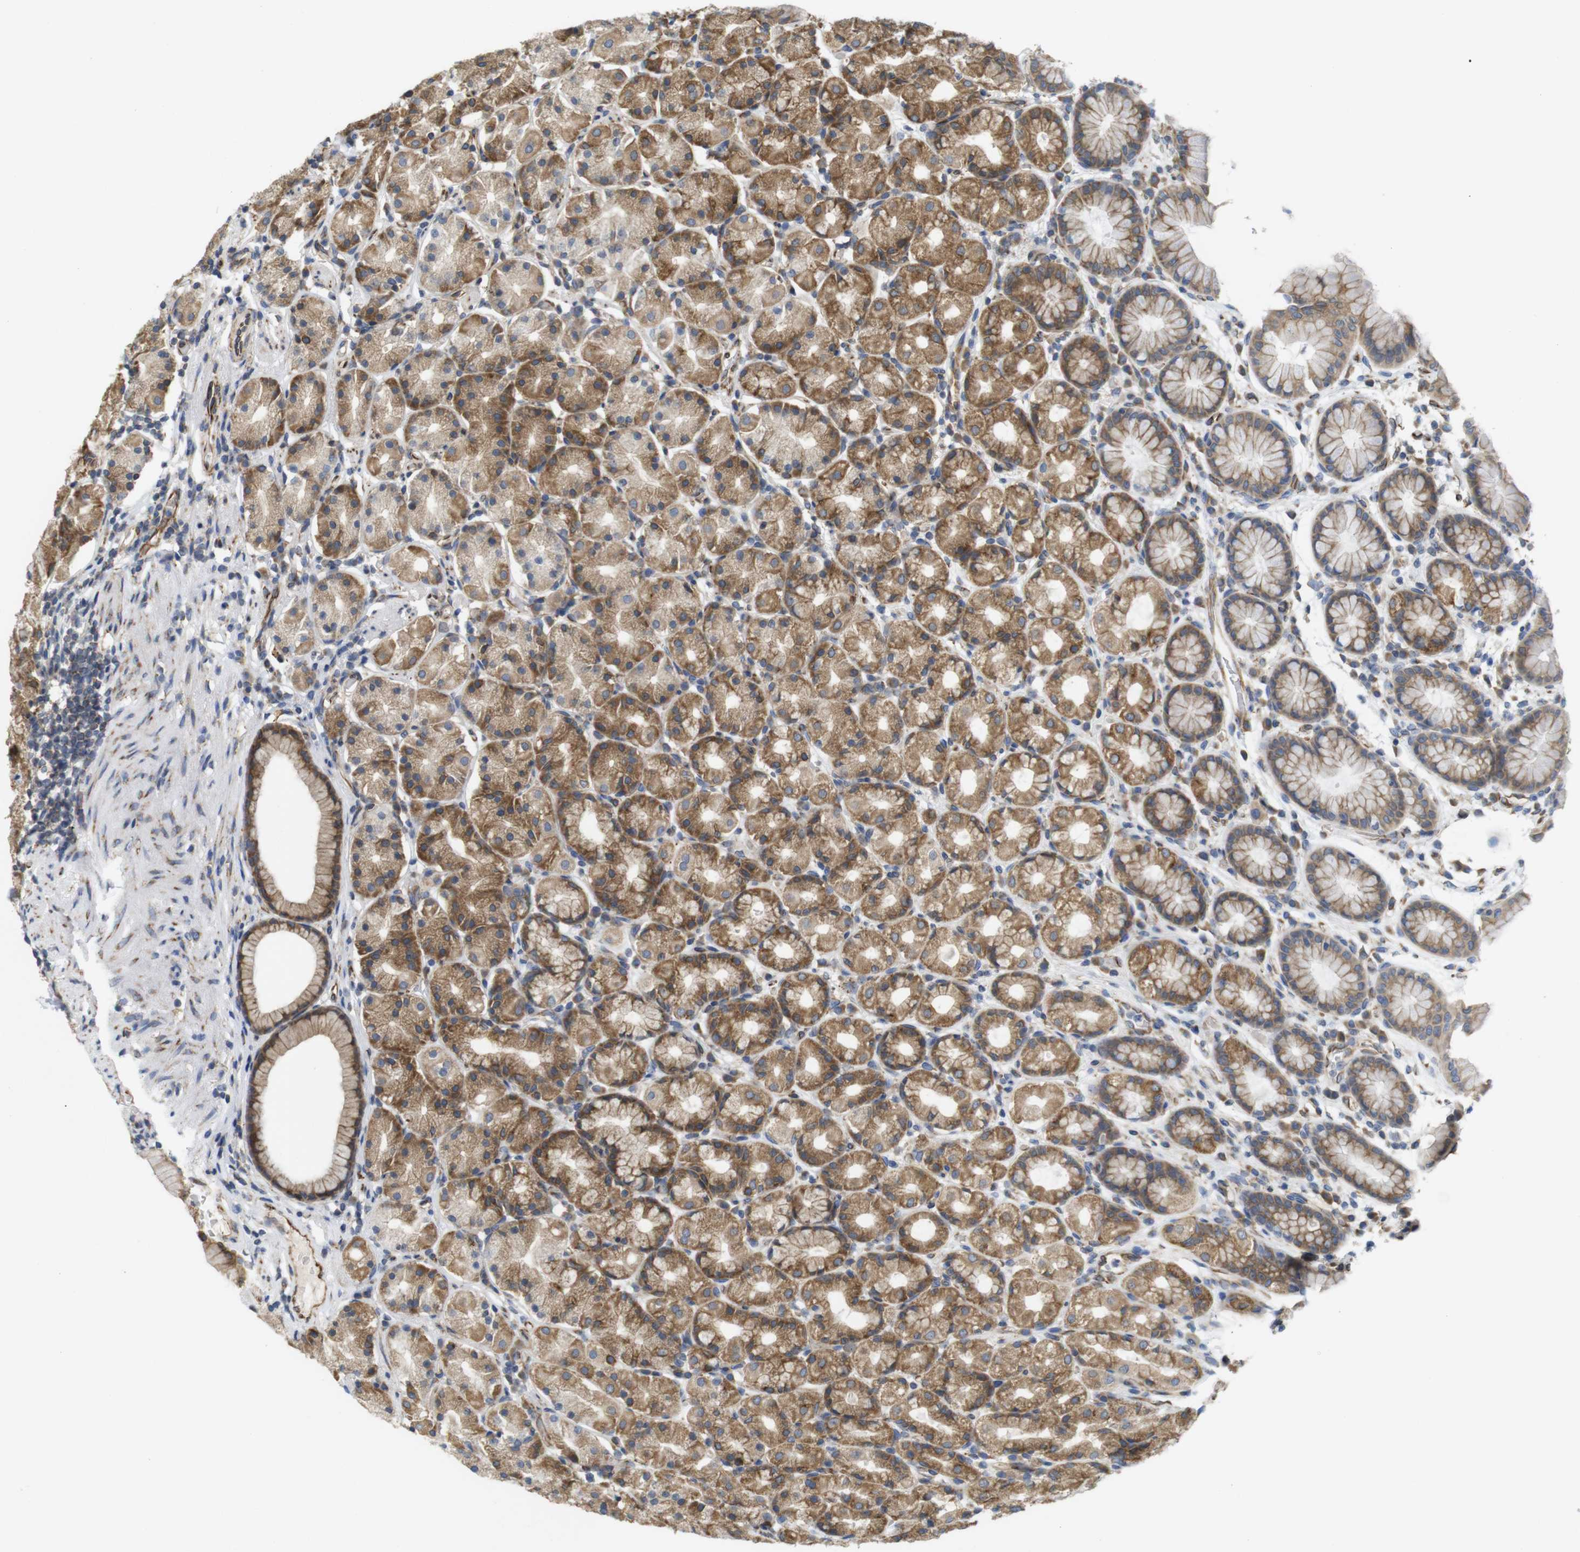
{"staining": {"intensity": "moderate", "quantity": ">75%", "location": "cytoplasmic/membranous"}, "tissue": "stomach", "cell_type": "Glandular cells", "image_type": "normal", "snomed": [{"axis": "morphology", "description": "Normal tissue, NOS"}, {"axis": "topography", "description": "Stomach, upper"}], "caption": "A high-resolution image shows immunohistochemistry (IHC) staining of benign stomach, which exhibits moderate cytoplasmic/membranous staining in approximately >75% of glandular cells.", "gene": "PCNX2", "patient": {"sex": "male", "age": 68}}